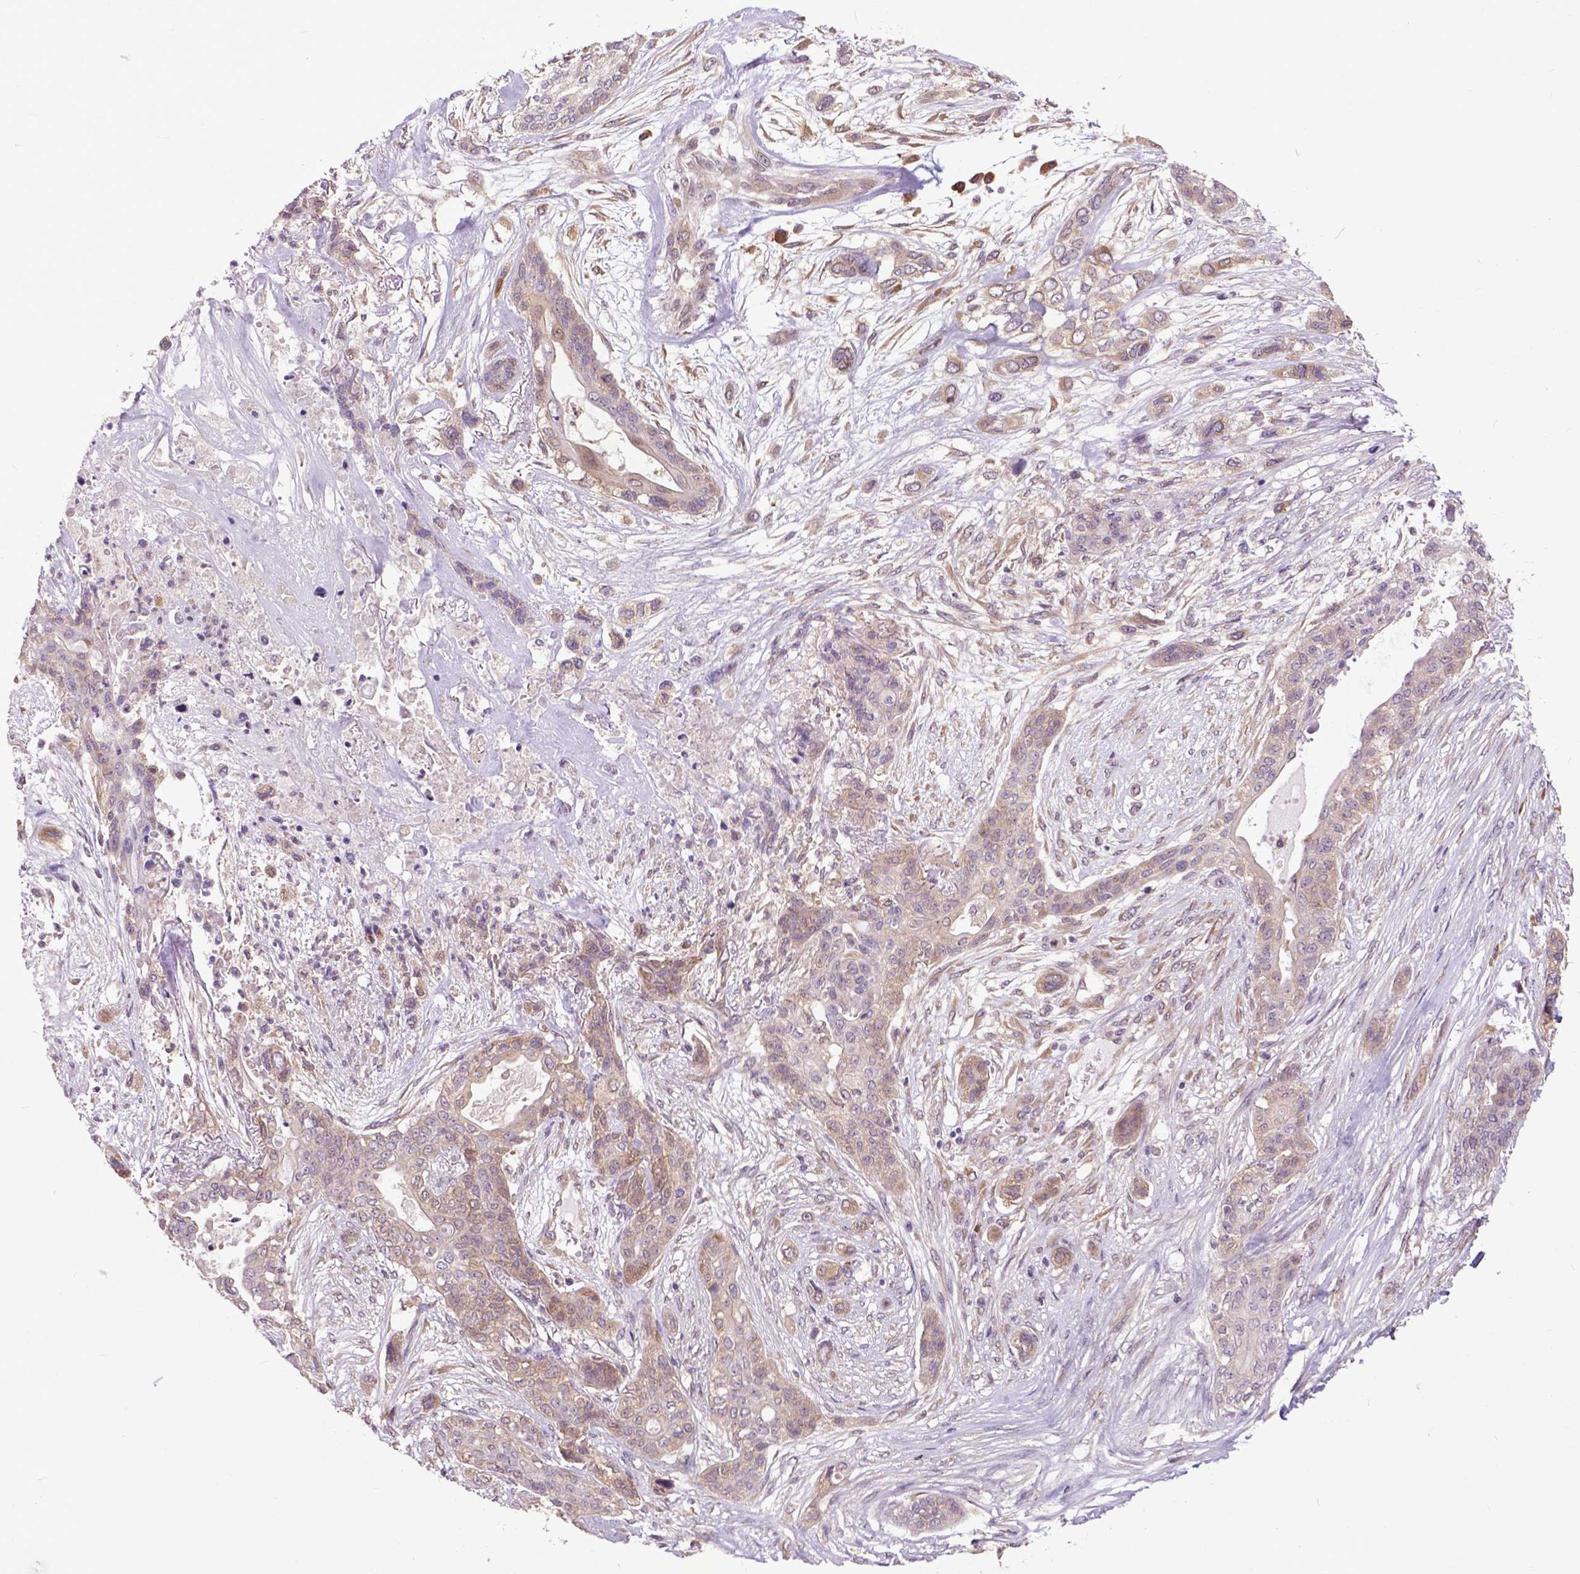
{"staining": {"intensity": "weak", "quantity": ">75%", "location": "cytoplasmic/membranous"}, "tissue": "lung cancer", "cell_type": "Tumor cells", "image_type": "cancer", "snomed": [{"axis": "morphology", "description": "Squamous cell carcinoma, NOS"}, {"axis": "topography", "description": "Lung"}], "caption": "Weak cytoplasmic/membranous expression for a protein is appreciated in approximately >75% of tumor cells of squamous cell carcinoma (lung) using IHC.", "gene": "ARL1", "patient": {"sex": "female", "age": 70}}